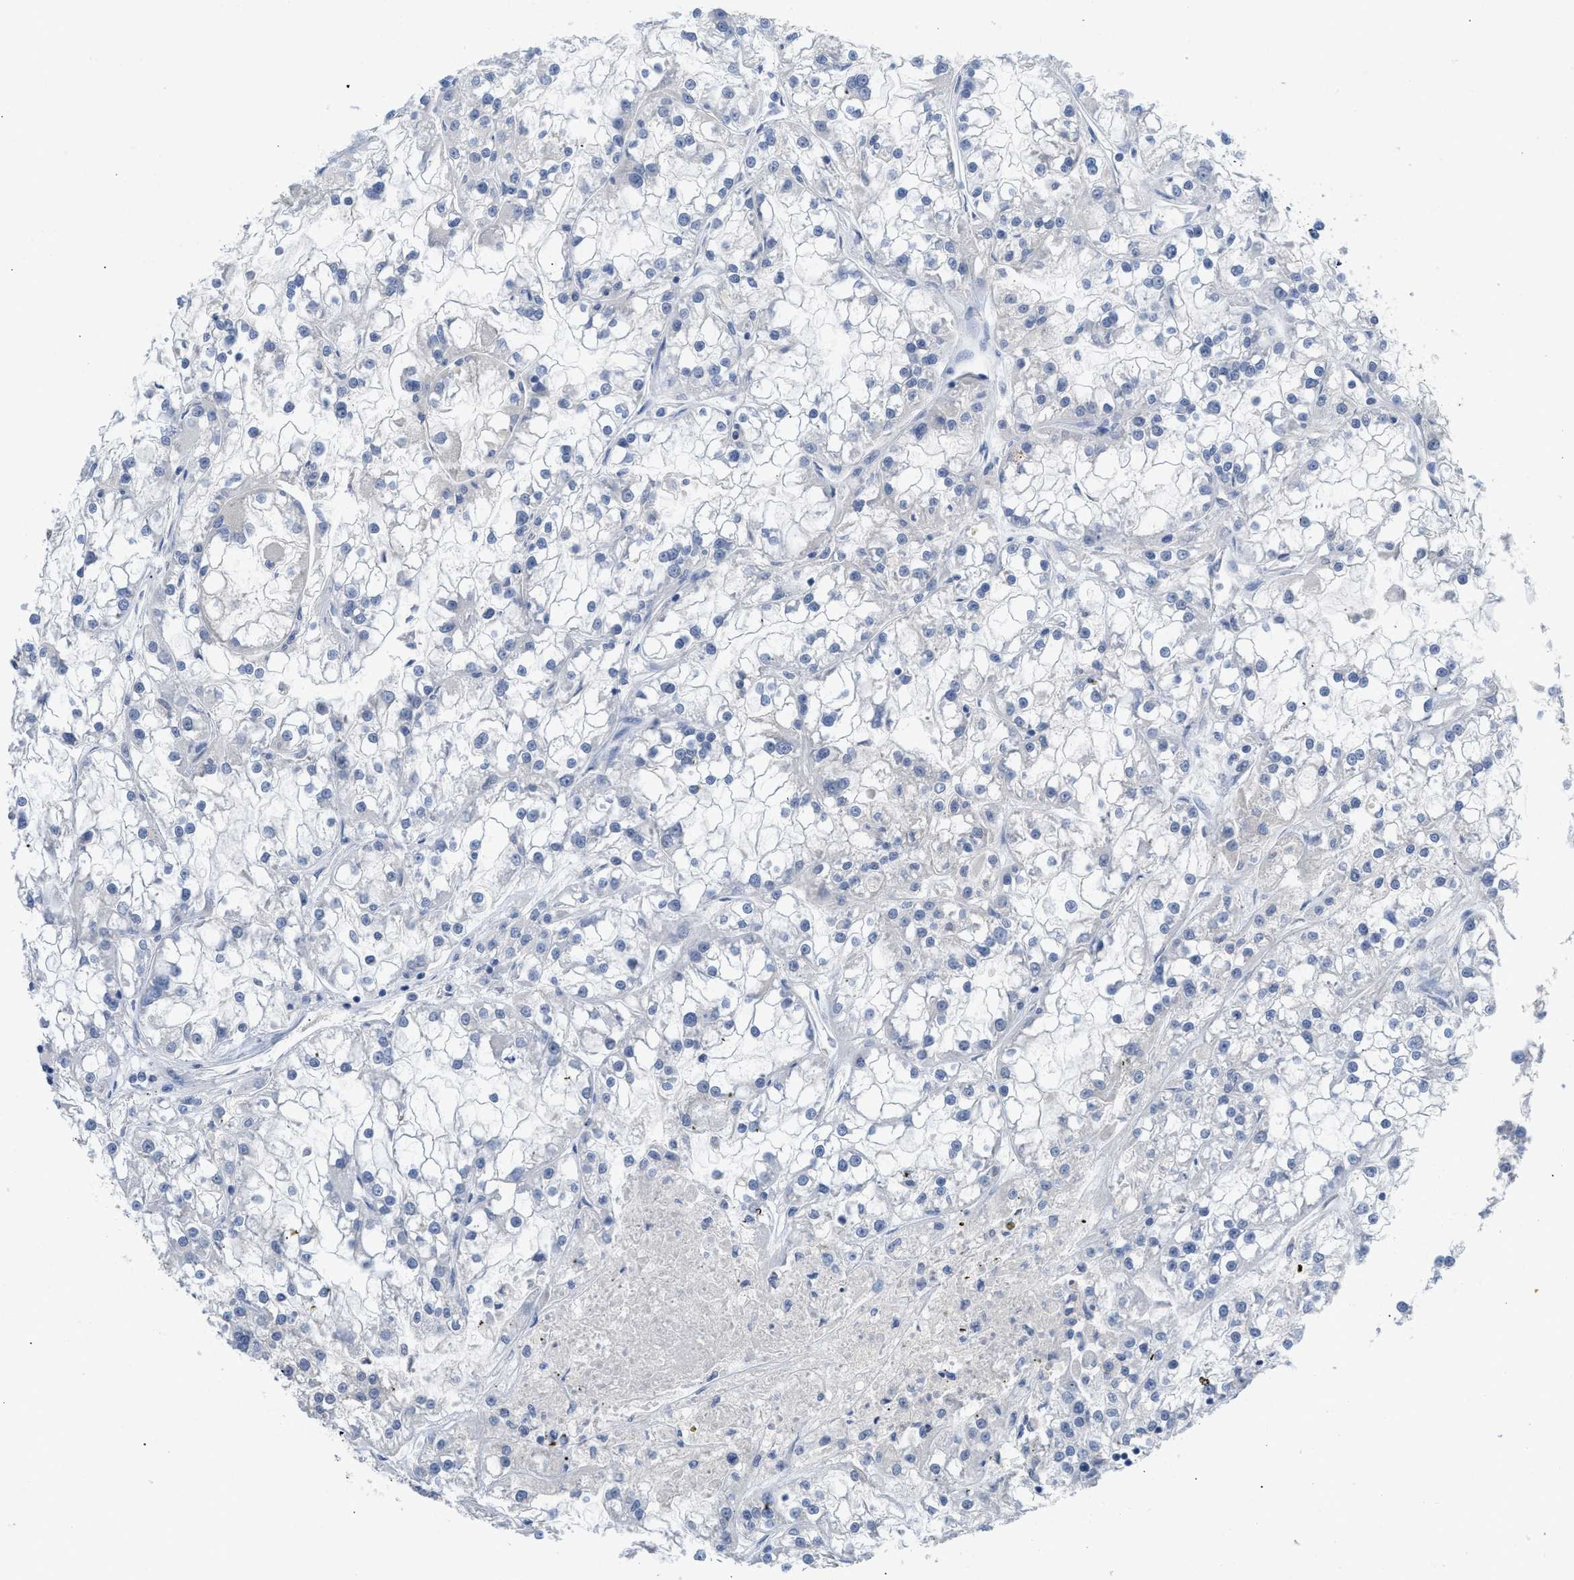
{"staining": {"intensity": "negative", "quantity": "none", "location": "none"}, "tissue": "renal cancer", "cell_type": "Tumor cells", "image_type": "cancer", "snomed": [{"axis": "morphology", "description": "Adenocarcinoma, NOS"}, {"axis": "topography", "description": "Kidney"}], "caption": "There is no significant staining in tumor cells of renal cancer. The staining was performed using DAB (3,3'-diaminobenzidine) to visualize the protein expression in brown, while the nuclei were stained in blue with hematoxylin (Magnification: 20x).", "gene": "GGNBP2", "patient": {"sex": "female", "age": 52}}